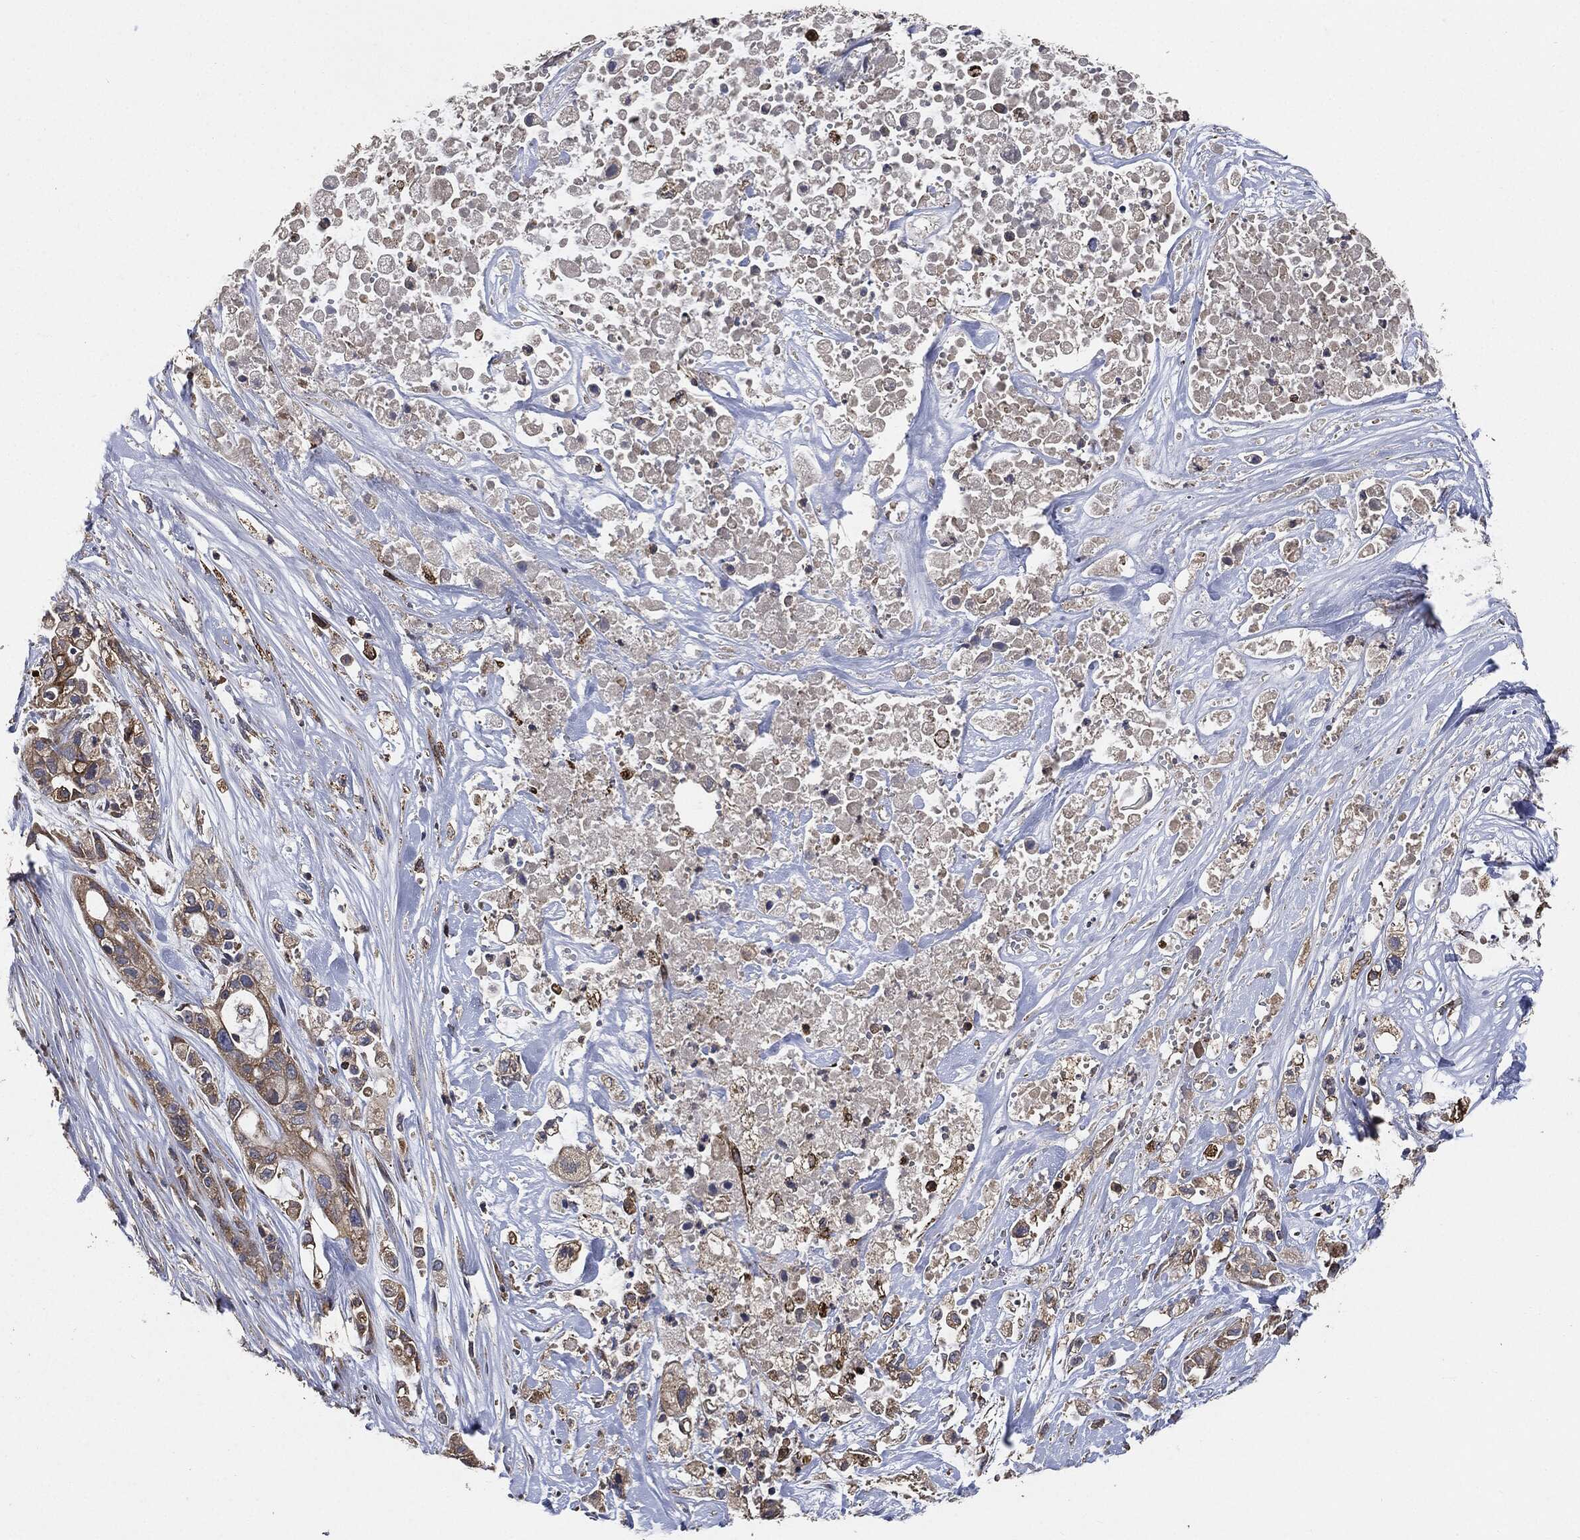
{"staining": {"intensity": "moderate", "quantity": "25%-75%", "location": "cytoplasmic/membranous"}, "tissue": "pancreatic cancer", "cell_type": "Tumor cells", "image_type": "cancer", "snomed": [{"axis": "morphology", "description": "Adenocarcinoma, NOS"}, {"axis": "topography", "description": "Pancreas"}], "caption": "The immunohistochemical stain highlights moderate cytoplasmic/membranous expression in tumor cells of pancreatic cancer tissue.", "gene": "STK3", "patient": {"sex": "male", "age": 44}}